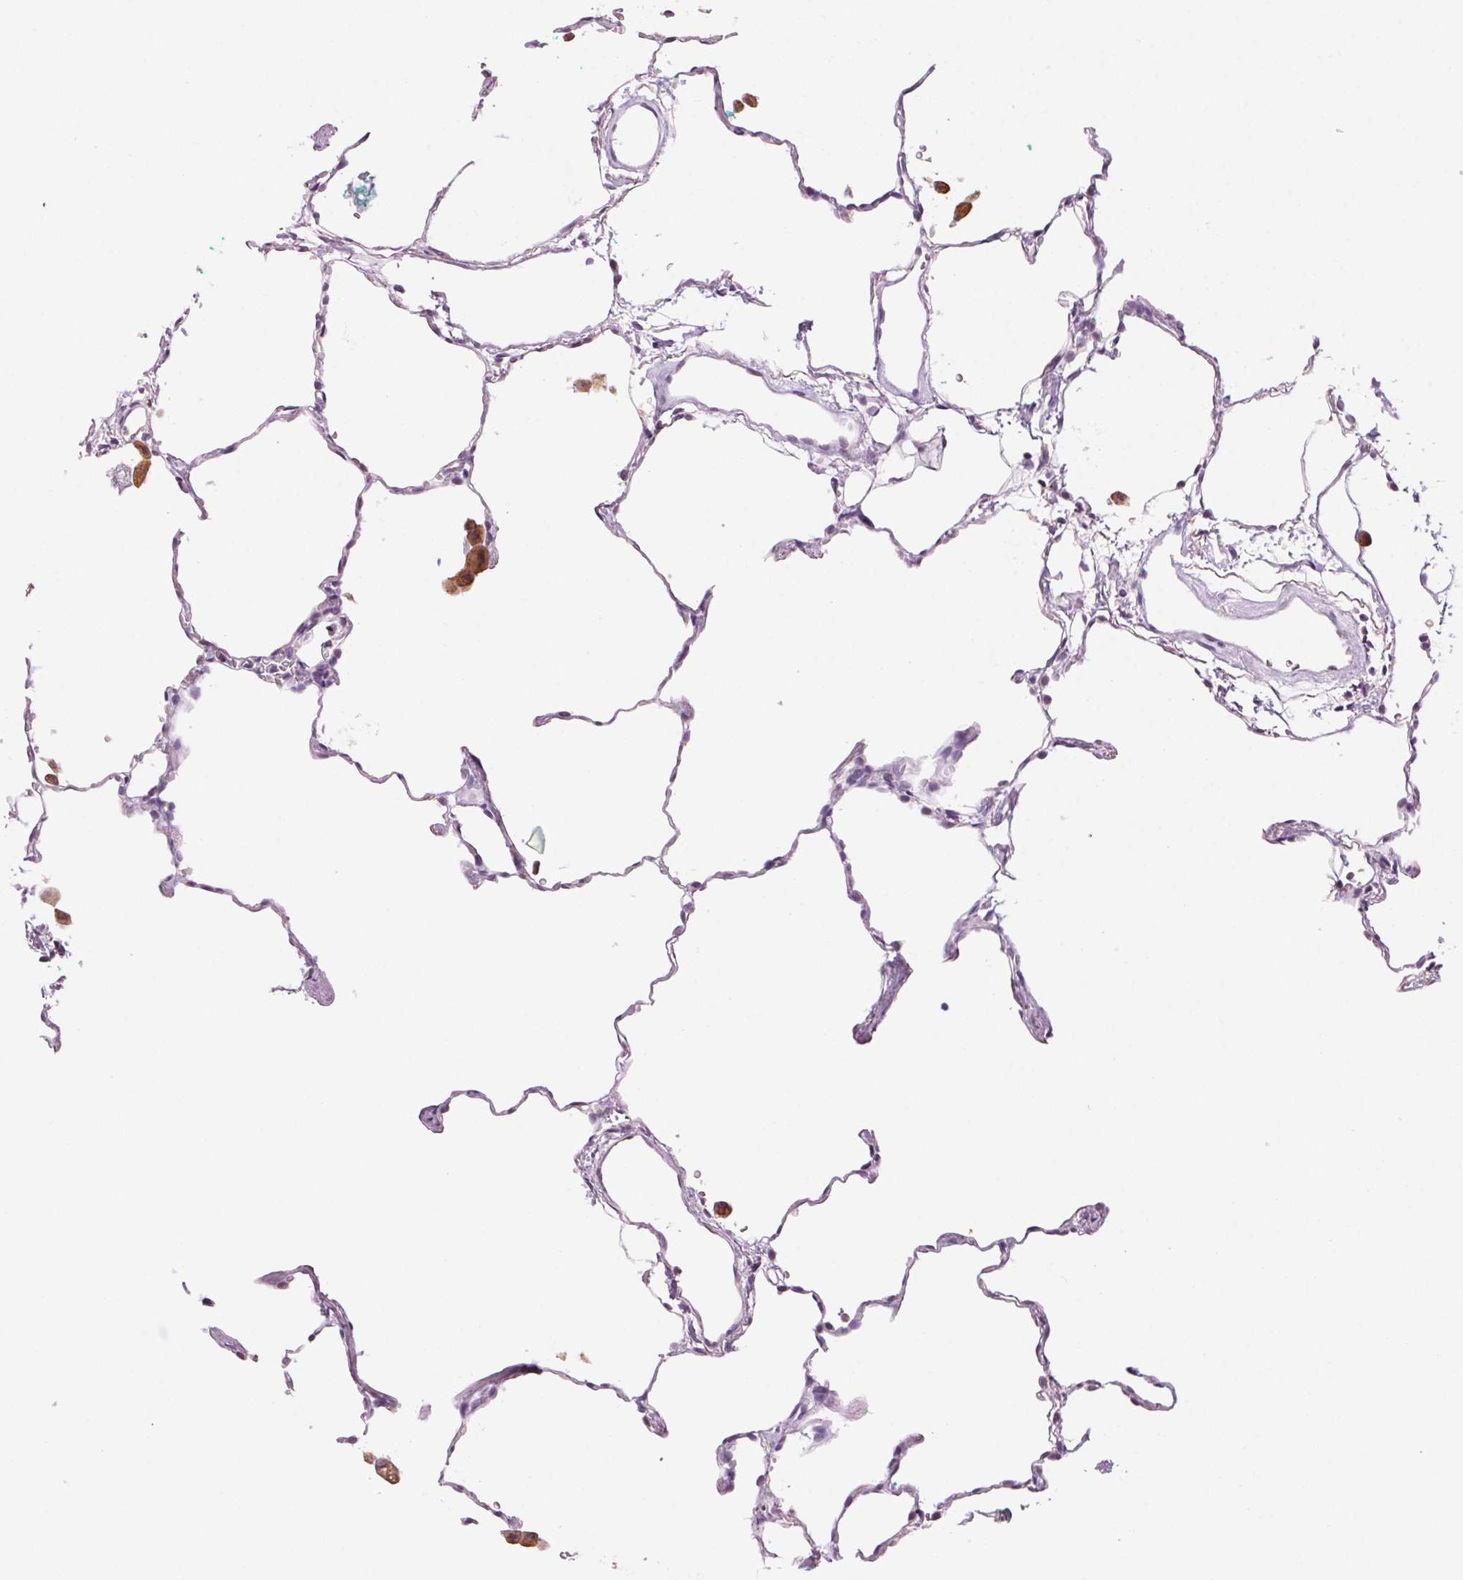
{"staining": {"intensity": "negative", "quantity": "none", "location": "none"}, "tissue": "lung", "cell_type": "Alveolar cells", "image_type": "normal", "snomed": [{"axis": "morphology", "description": "Normal tissue, NOS"}, {"axis": "topography", "description": "Lung"}], "caption": "Lung was stained to show a protein in brown. There is no significant staining in alveolar cells. Brightfield microscopy of immunohistochemistry (IHC) stained with DAB (brown) and hematoxylin (blue), captured at high magnification.", "gene": "MPO", "patient": {"sex": "female", "age": 47}}